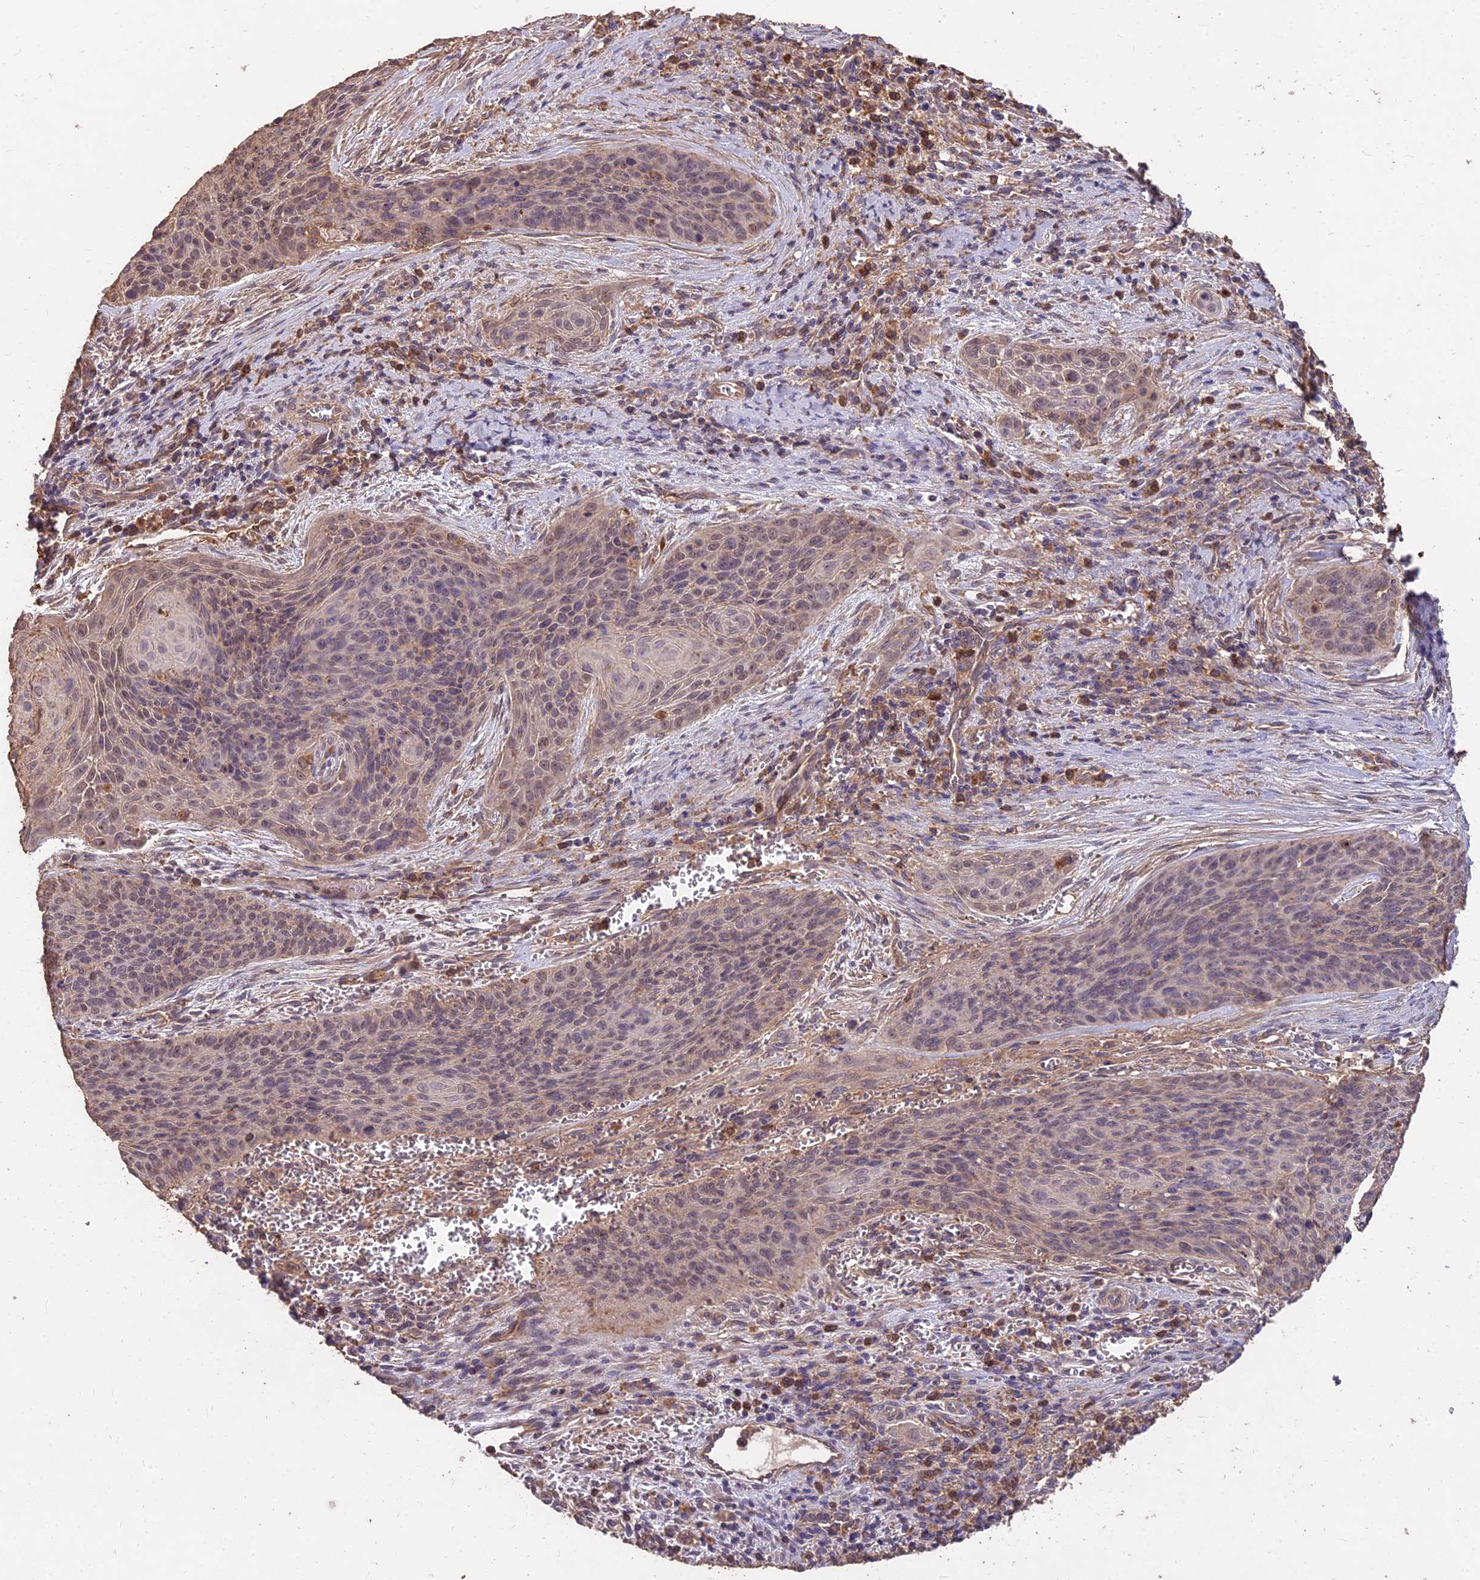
{"staining": {"intensity": "weak", "quantity": "<25%", "location": "cytoplasmic/membranous,nuclear"}, "tissue": "cervical cancer", "cell_type": "Tumor cells", "image_type": "cancer", "snomed": [{"axis": "morphology", "description": "Squamous cell carcinoma, NOS"}, {"axis": "topography", "description": "Cervix"}], "caption": "Immunohistochemistry histopathology image of cervical squamous cell carcinoma stained for a protein (brown), which demonstrates no staining in tumor cells.", "gene": "CEMIP2", "patient": {"sex": "female", "age": 55}}